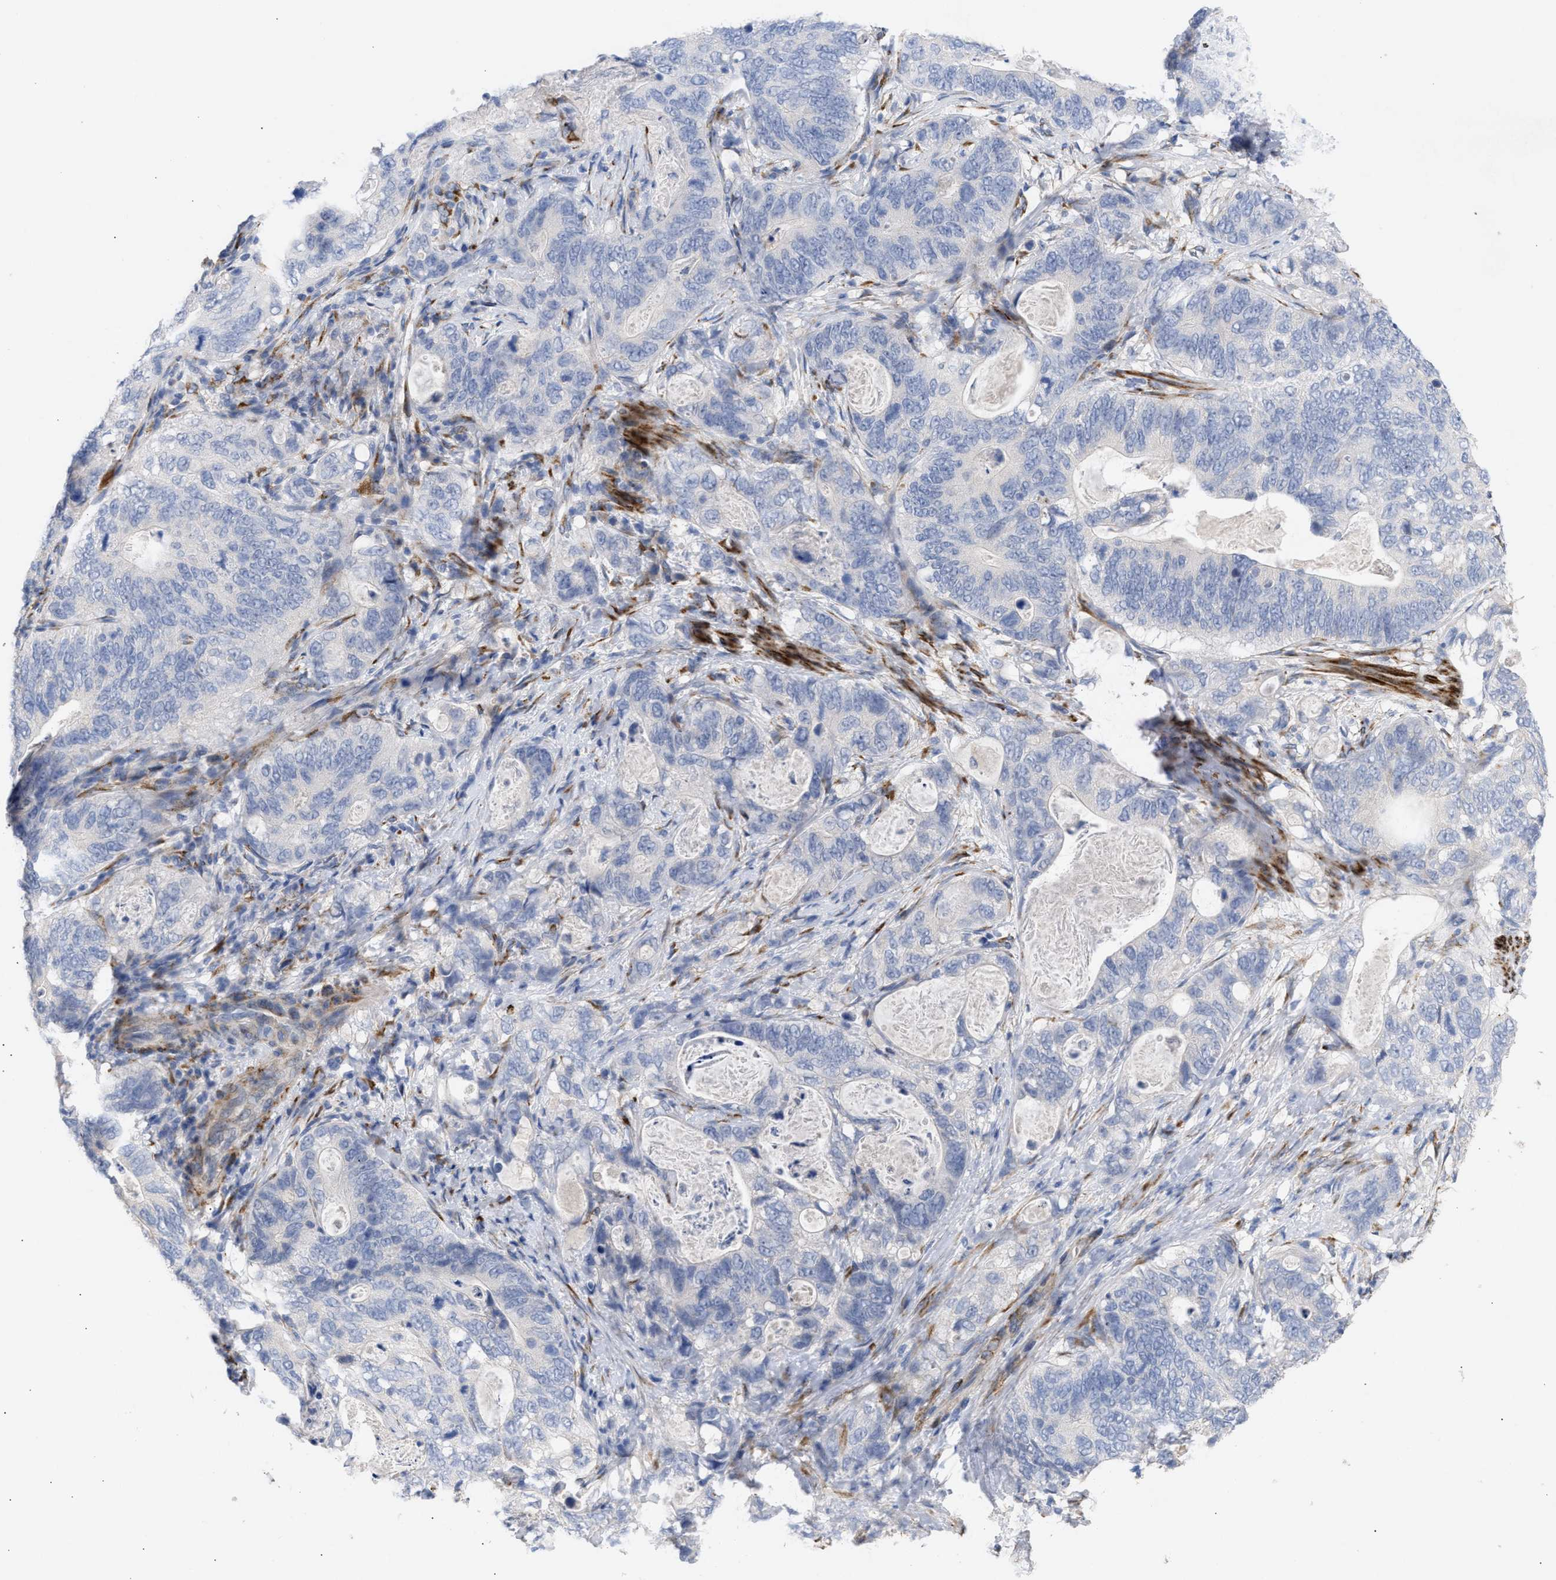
{"staining": {"intensity": "negative", "quantity": "none", "location": "none"}, "tissue": "stomach cancer", "cell_type": "Tumor cells", "image_type": "cancer", "snomed": [{"axis": "morphology", "description": "Normal tissue, NOS"}, {"axis": "morphology", "description": "Adenocarcinoma, NOS"}, {"axis": "topography", "description": "Stomach"}], "caption": "DAB (3,3'-diaminobenzidine) immunohistochemical staining of human adenocarcinoma (stomach) shows no significant positivity in tumor cells. (DAB (3,3'-diaminobenzidine) IHC with hematoxylin counter stain).", "gene": "SELENOM", "patient": {"sex": "female", "age": 89}}